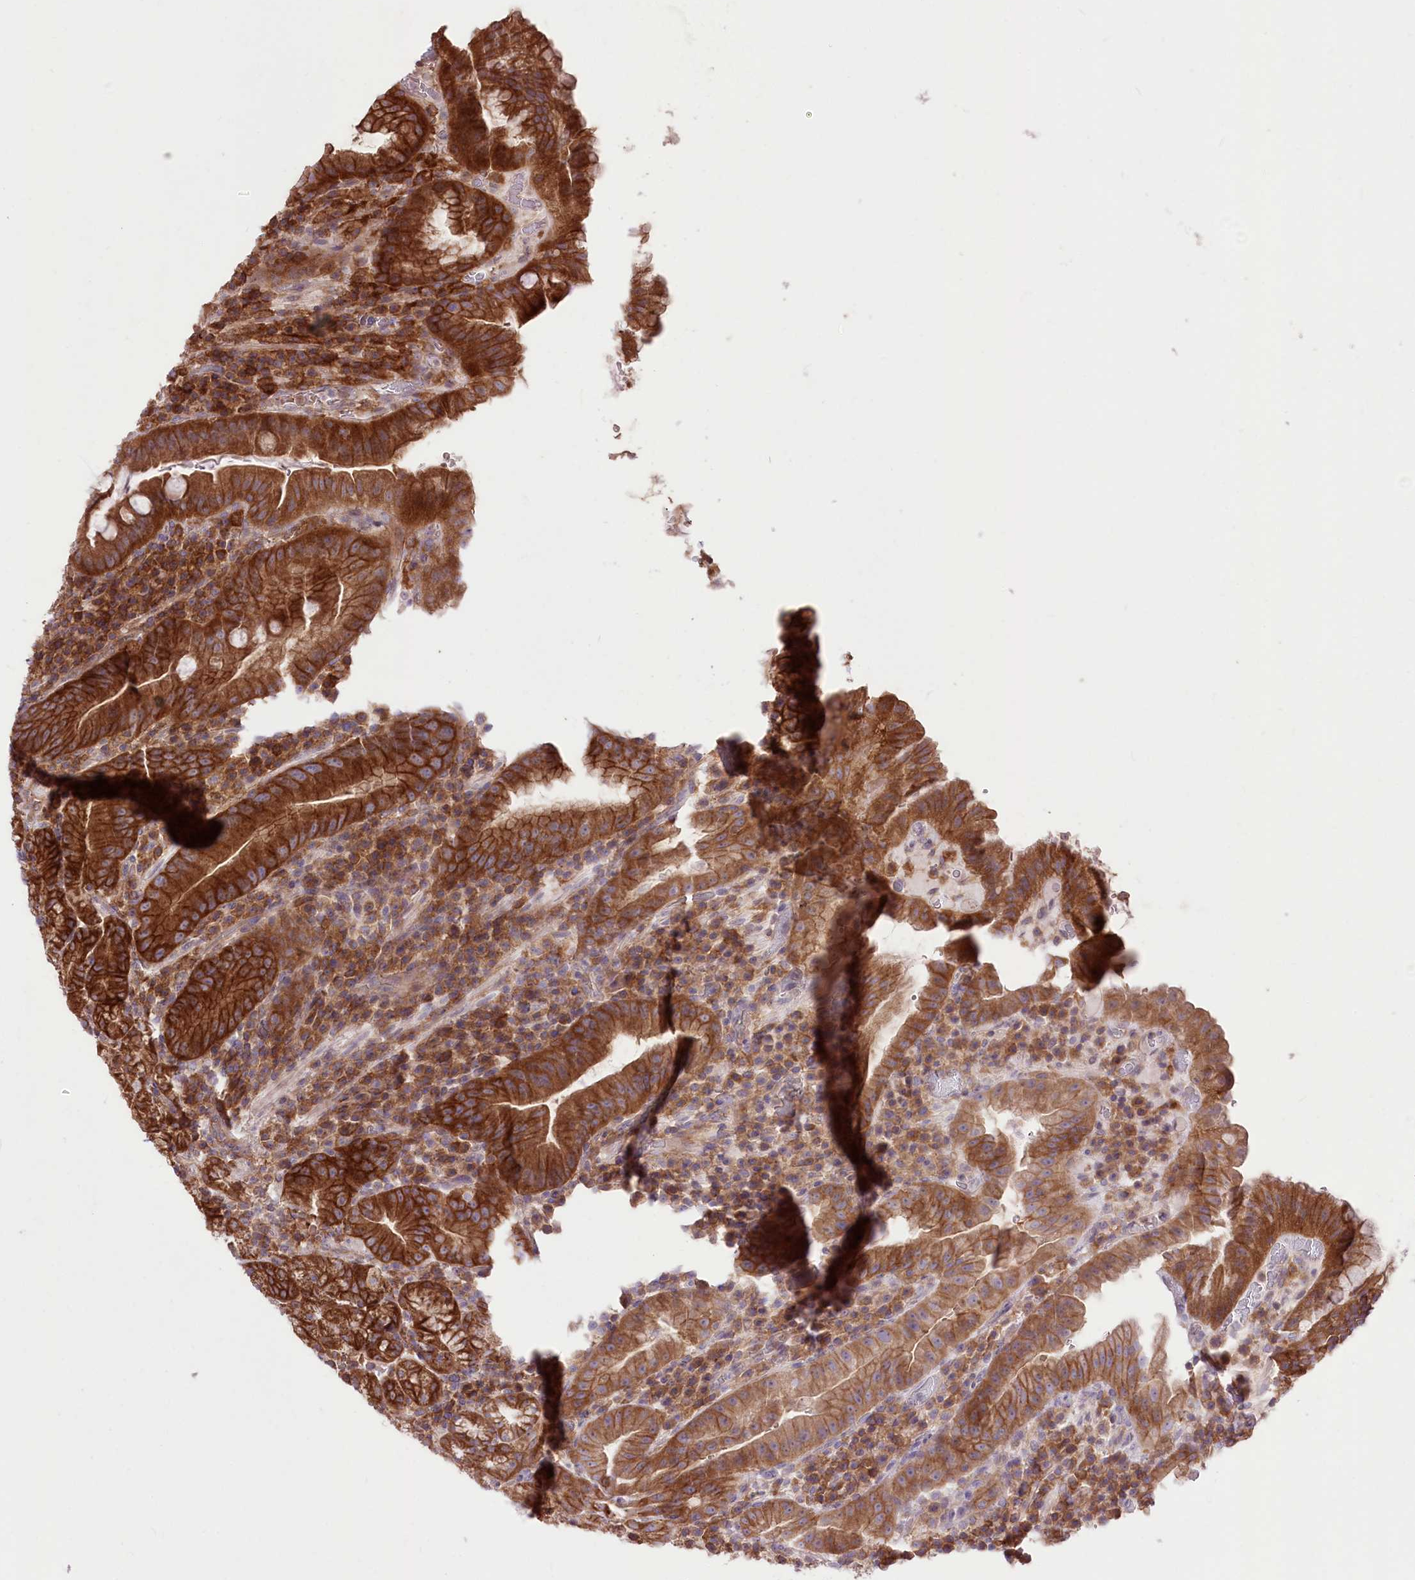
{"staining": {"intensity": "strong", "quantity": ">75%", "location": "cytoplasmic/membranous"}, "tissue": "stomach", "cell_type": "Glandular cells", "image_type": "normal", "snomed": [{"axis": "morphology", "description": "Normal tissue, NOS"}, {"axis": "morphology", "description": "Inflammation, NOS"}, {"axis": "topography", "description": "Stomach"}], "caption": "Protein analysis of unremarkable stomach shows strong cytoplasmic/membranous positivity in approximately >75% of glandular cells. Using DAB (3,3'-diaminobenzidine) (brown) and hematoxylin (blue) stains, captured at high magnification using brightfield microscopy.", "gene": "XYLB", "patient": {"sex": "male", "age": 79}}